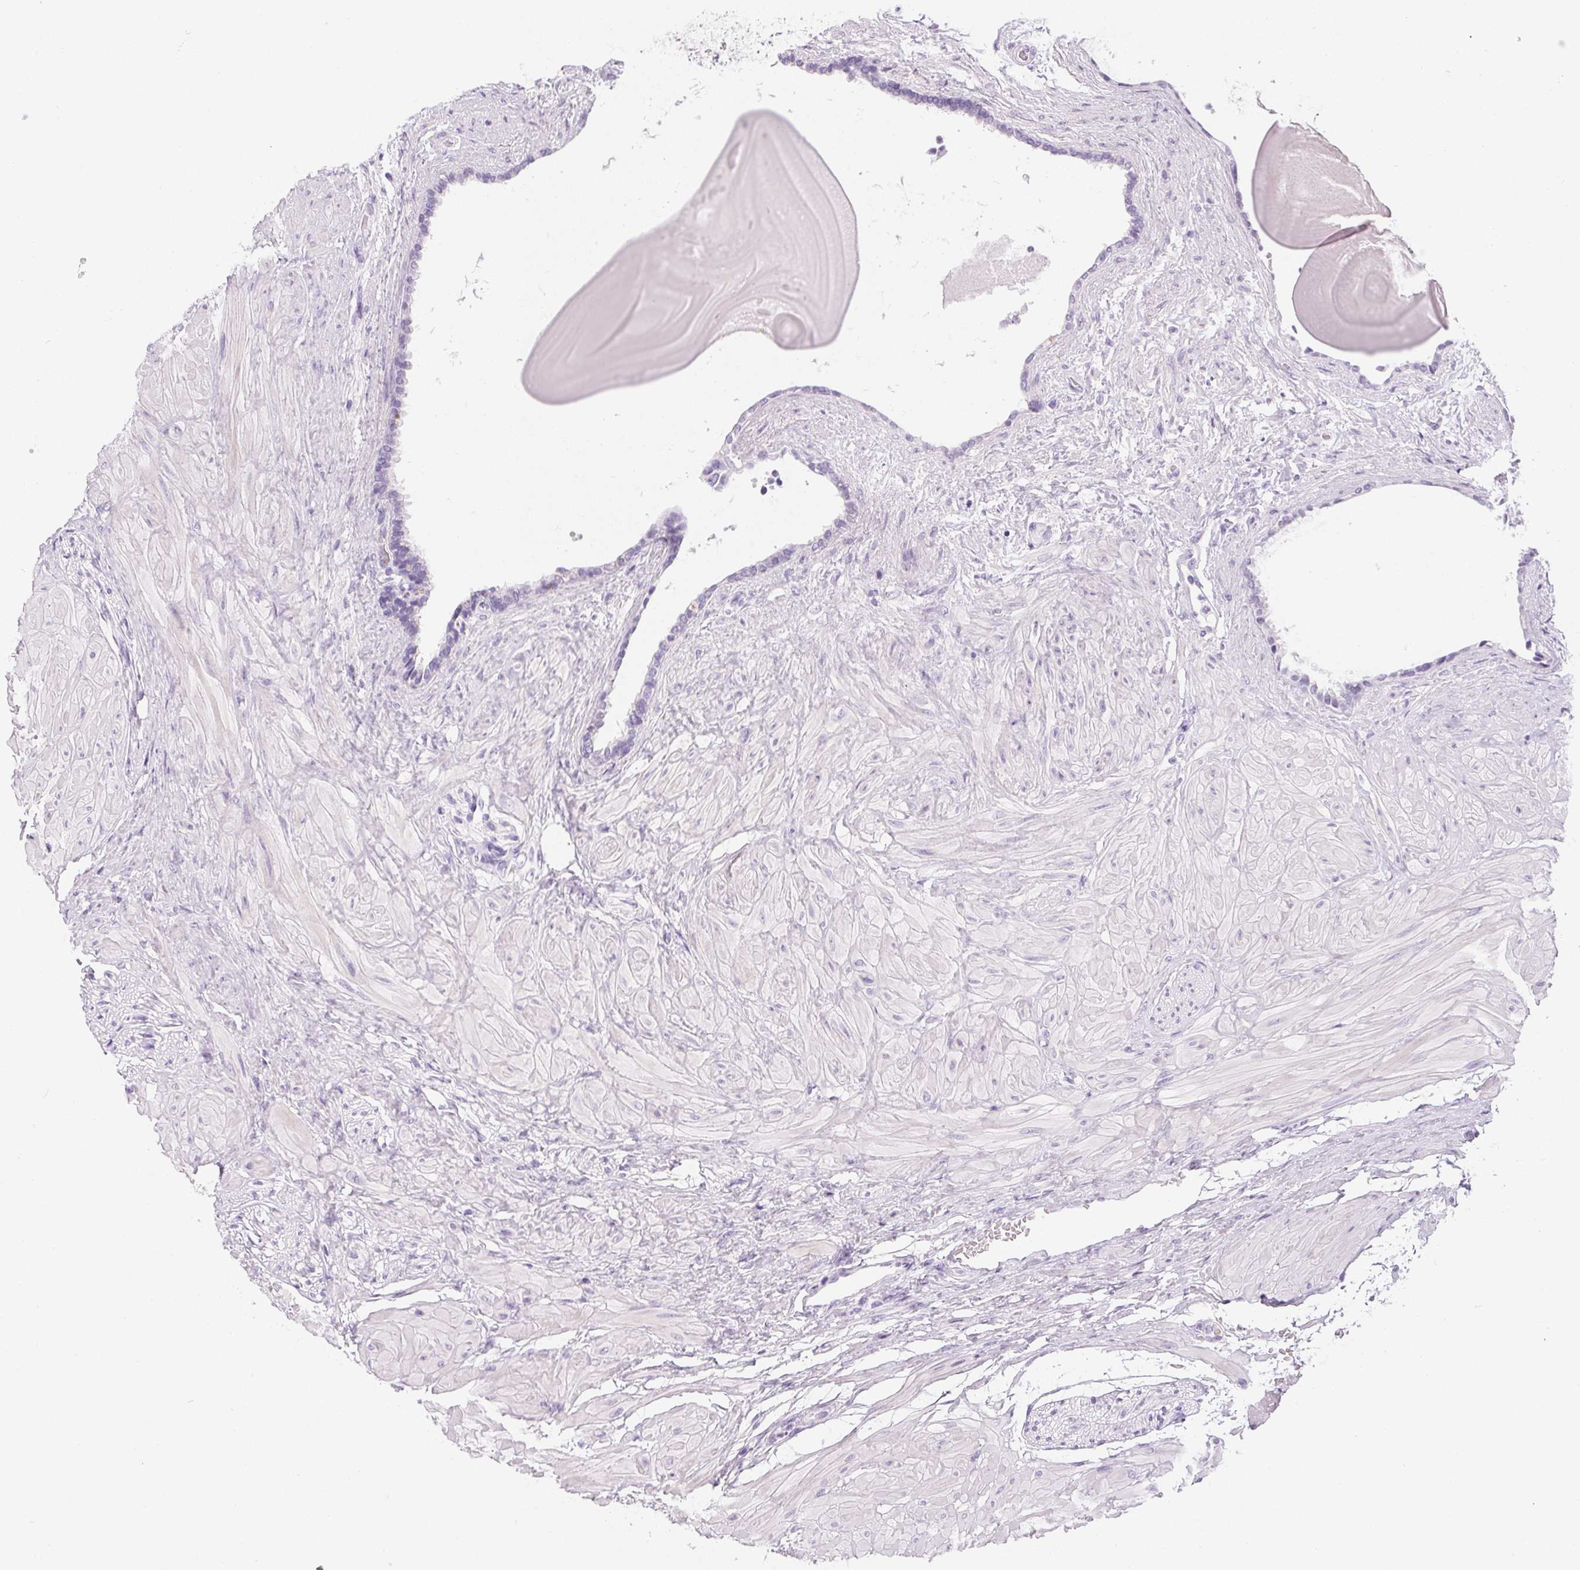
{"staining": {"intensity": "negative", "quantity": "none", "location": "none"}, "tissue": "seminal vesicle", "cell_type": "Glandular cells", "image_type": "normal", "snomed": [{"axis": "morphology", "description": "Normal tissue, NOS"}, {"axis": "topography", "description": "Seminal veicle"}], "caption": "Immunohistochemical staining of benign human seminal vesicle demonstrates no significant expression in glandular cells. (IHC, brightfield microscopy, high magnification).", "gene": "PPY", "patient": {"sex": "male", "age": 57}}